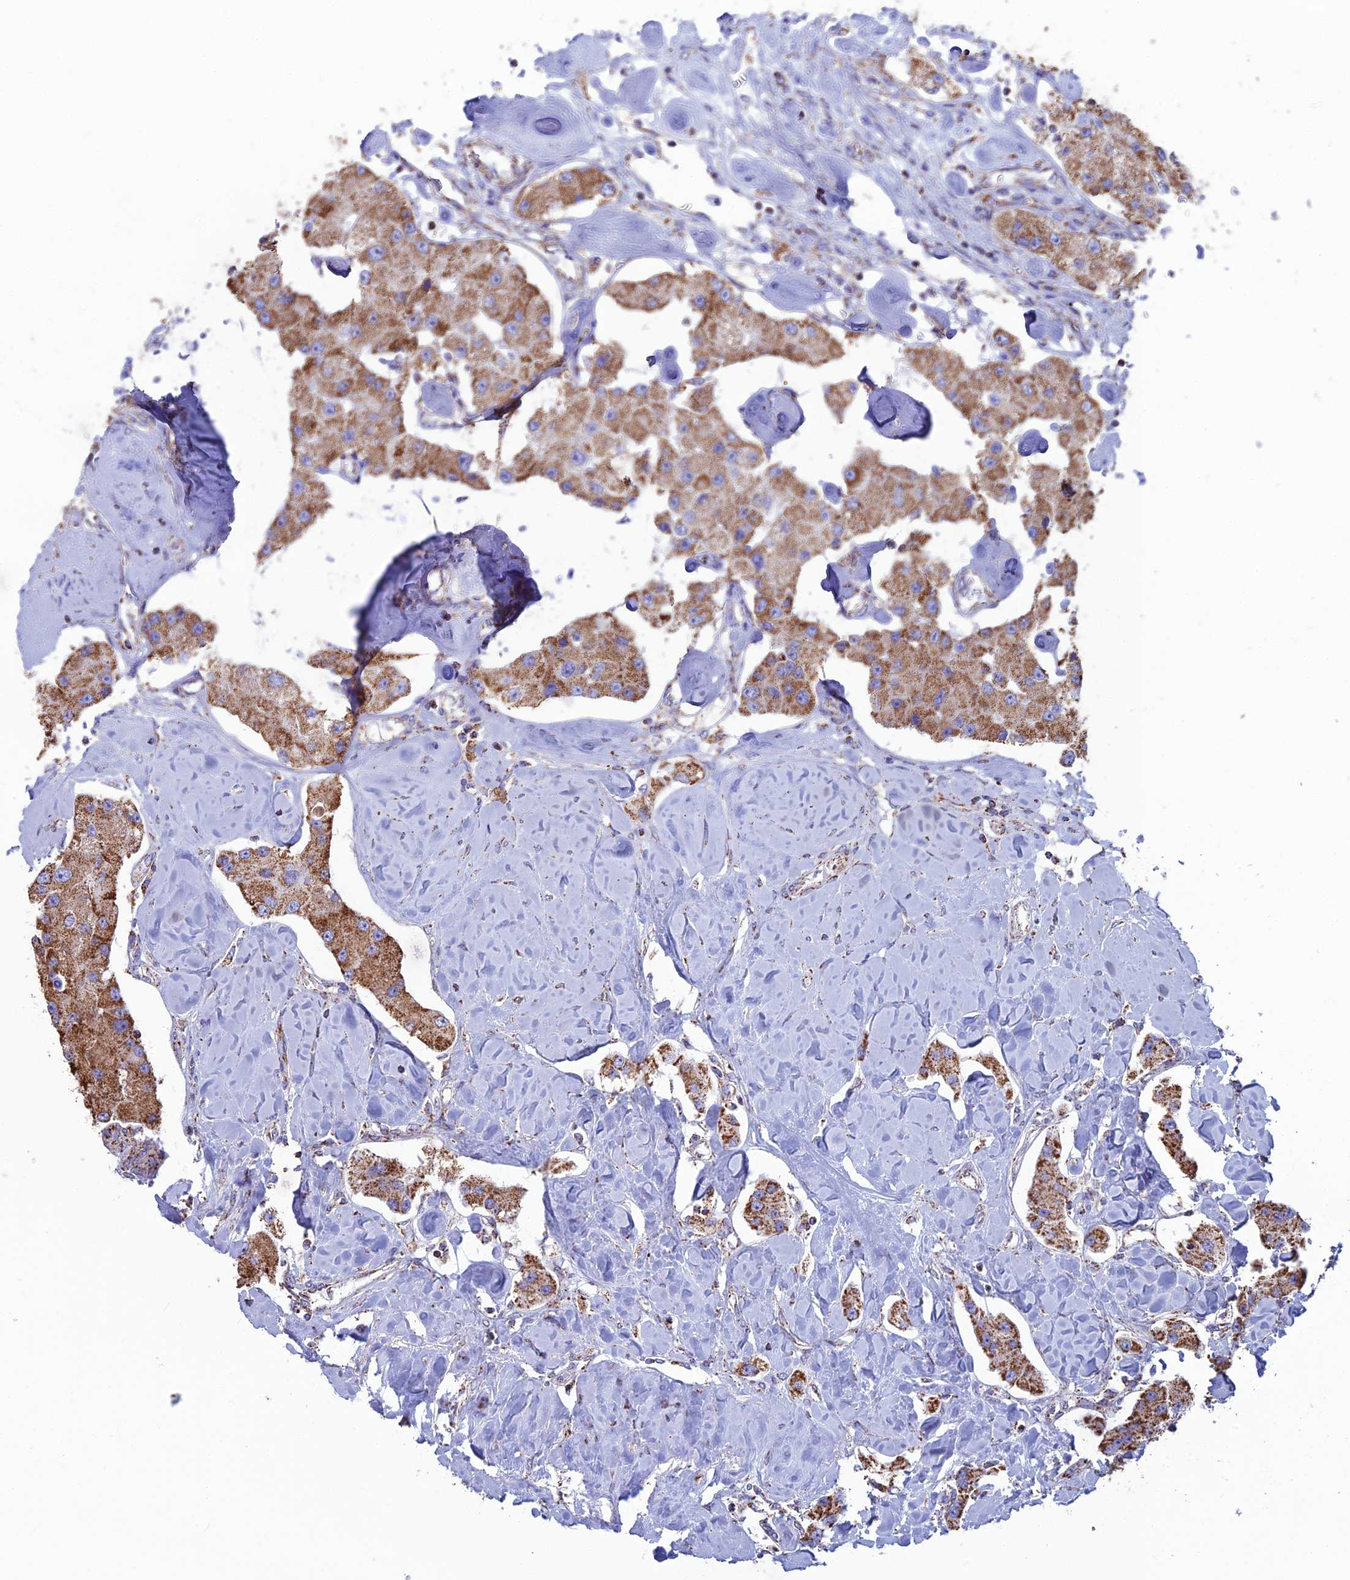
{"staining": {"intensity": "strong", "quantity": ">75%", "location": "cytoplasmic/membranous"}, "tissue": "carcinoid", "cell_type": "Tumor cells", "image_type": "cancer", "snomed": [{"axis": "morphology", "description": "Carcinoid, malignant, NOS"}, {"axis": "topography", "description": "Pancreas"}], "caption": "Immunohistochemistry (IHC) histopathology image of neoplastic tissue: carcinoid stained using IHC exhibits high levels of strong protein expression localized specifically in the cytoplasmic/membranous of tumor cells, appearing as a cytoplasmic/membranous brown color.", "gene": "CS", "patient": {"sex": "male", "age": 41}}